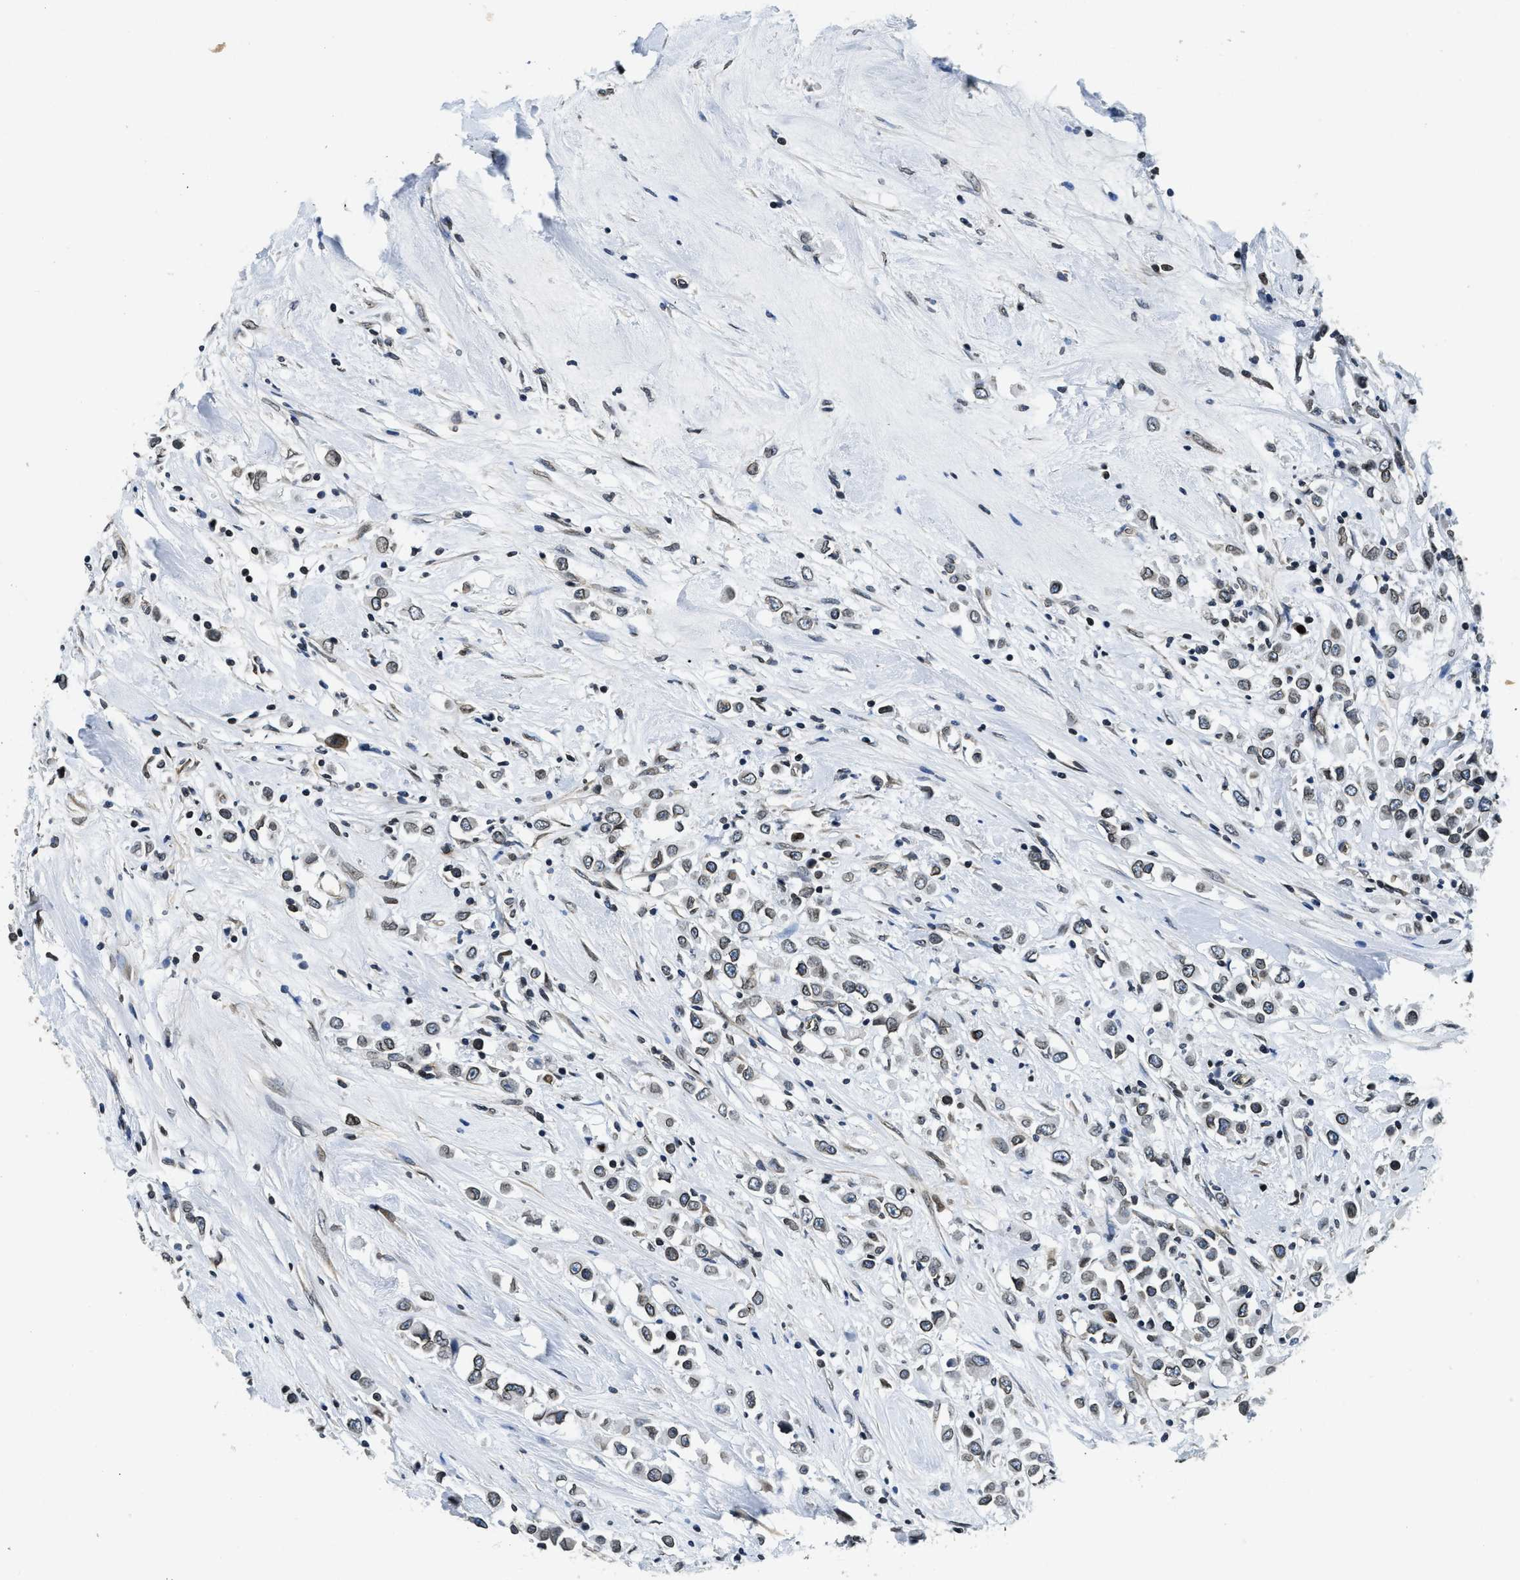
{"staining": {"intensity": "weak", "quantity": ">75%", "location": "nuclear"}, "tissue": "breast cancer", "cell_type": "Tumor cells", "image_type": "cancer", "snomed": [{"axis": "morphology", "description": "Duct carcinoma"}, {"axis": "topography", "description": "Breast"}], "caption": "The micrograph exhibits a brown stain indicating the presence of a protein in the nuclear of tumor cells in breast intraductal carcinoma.", "gene": "ZC3HC1", "patient": {"sex": "female", "age": 61}}